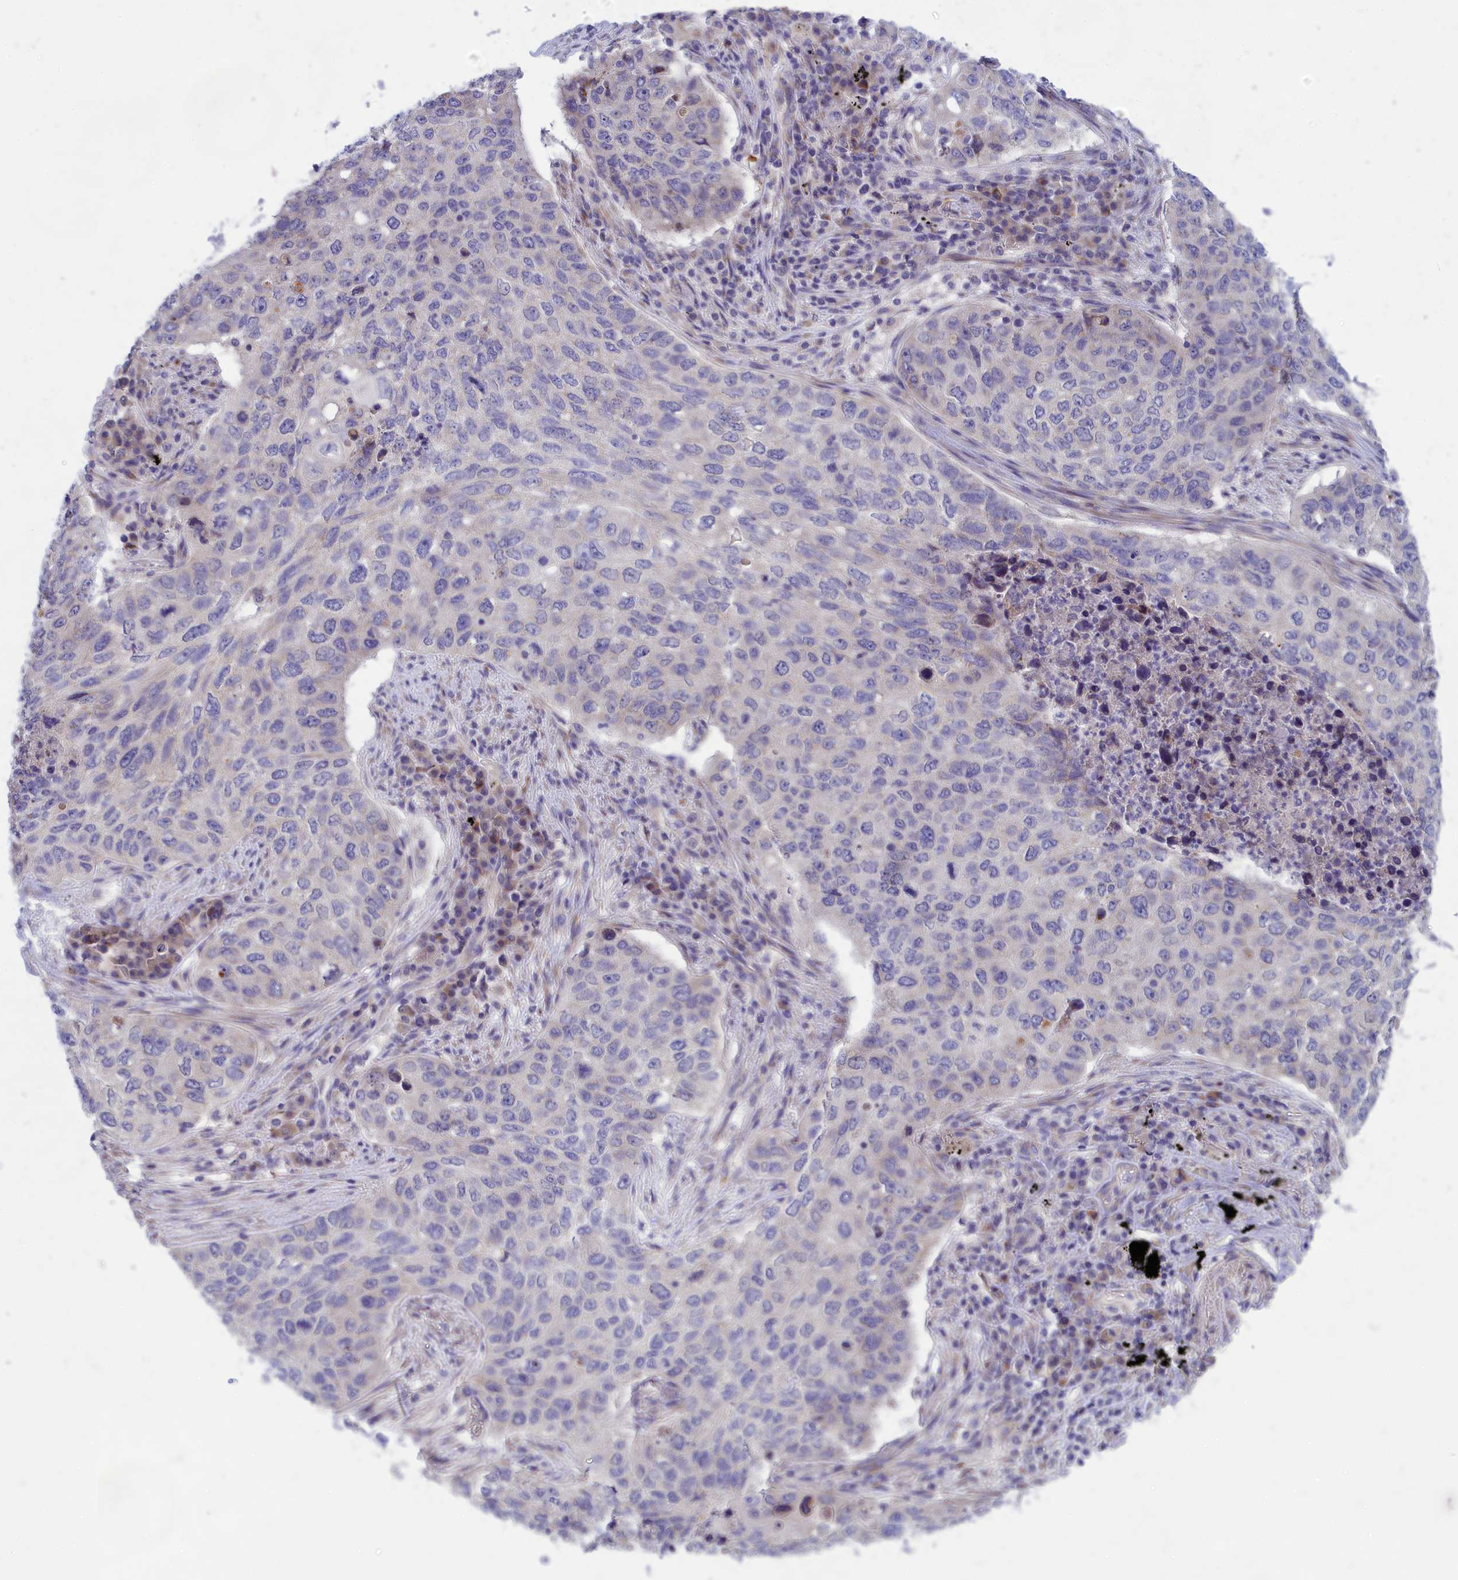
{"staining": {"intensity": "negative", "quantity": "none", "location": "none"}, "tissue": "lung cancer", "cell_type": "Tumor cells", "image_type": "cancer", "snomed": [{"axis": "morphology", "description": "Squamous cell carcinoma, NOS"}, {"axis": "topography", "description": "Lung"}], "caption": "Image shows no significant protein staining in tumor cells of squamous cell carcinoma (lung). The staining was performed using DAB (3,3'-diaminobenzidine) to visualize the protein expression in brown, while the nuclei were stained in blue with hematoxylin (Magnification: 20x).", "gene": "TMEM30B", "patient": {"sex": "female", "age": 63}}